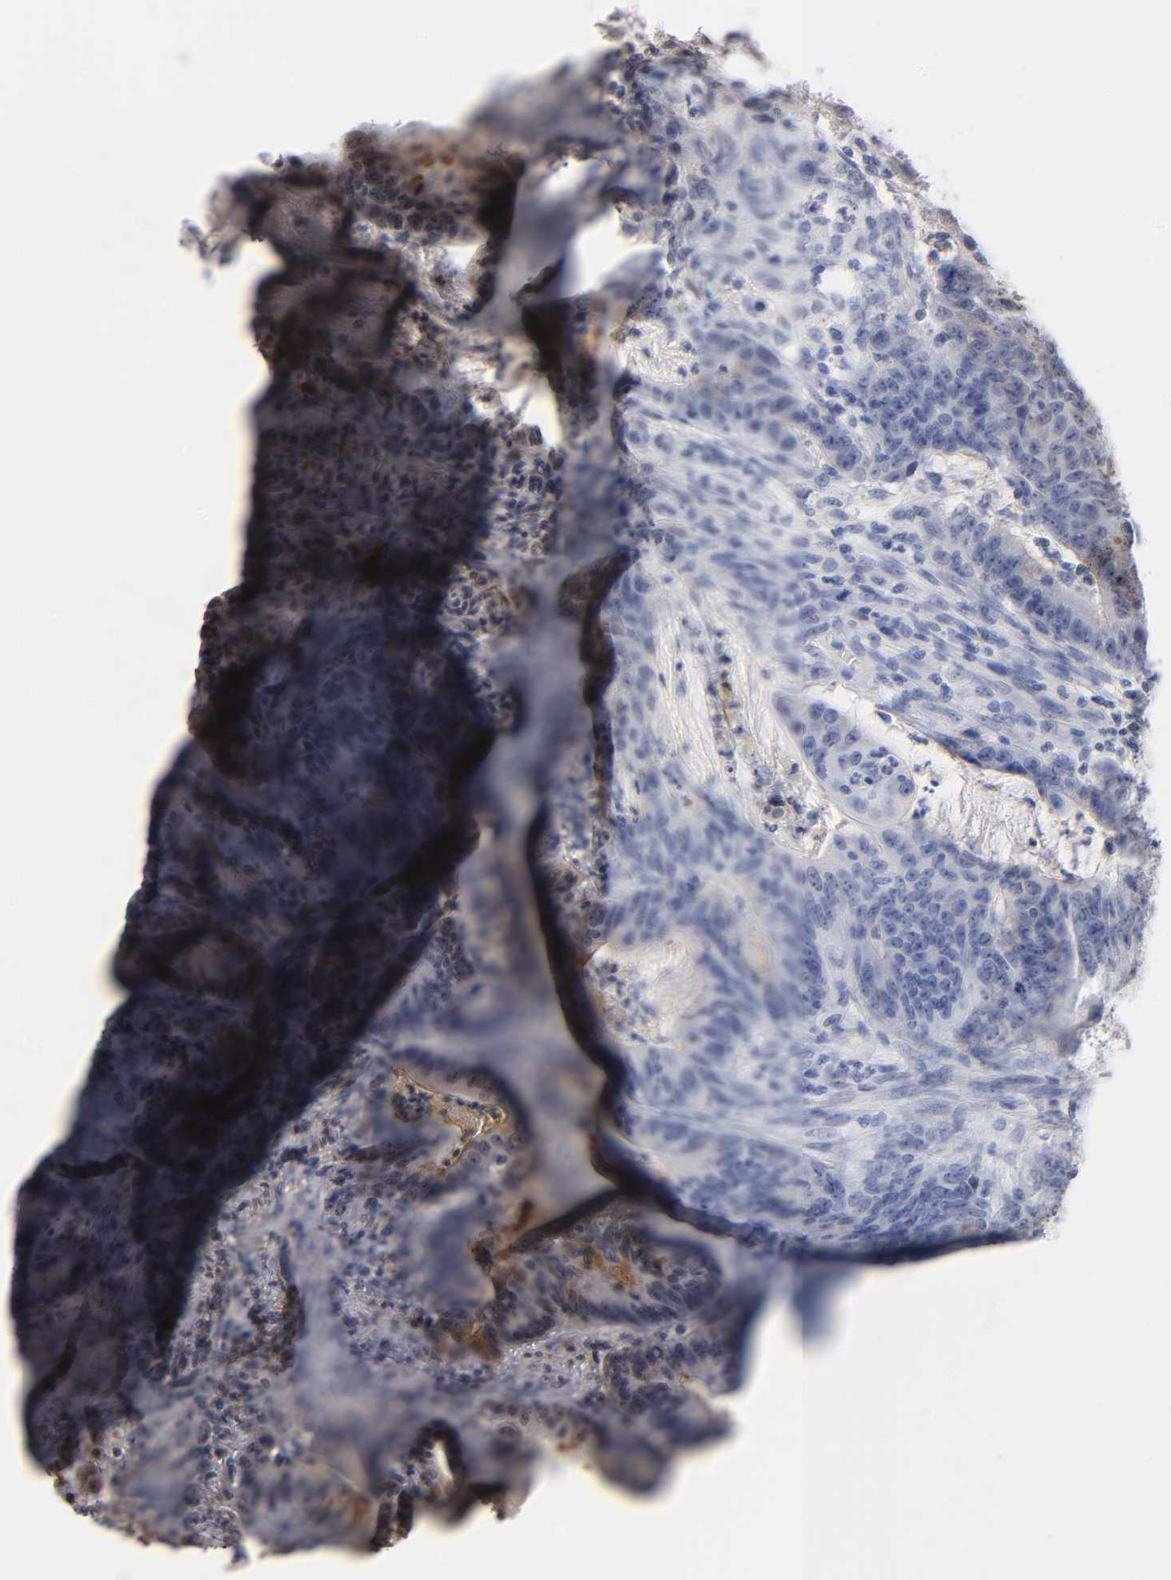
{"staining": {"intensity": "negative", "quantity": "none", "location": "none"}, "tissue": "colorectal cancer", "cell_type": "Tumor cells", "image_type": "cancer", "snomed": [{"axis": "morphology", "description": "Adenocarcinoma, NOS"}, {"axis": "topography", "description": "Colon"}], "caption": "IHC histopathology image of adenocarcinoma (colorectal) stained for a protein (brown), which reveals no staining in tumor cells. (Brightfield microscopy of DAB (3,3'-diaminobenzidine) immunohistochemistry at high magnification).", "gene": "CRABP2", "patient": {"sex": "male", "age": 45}}